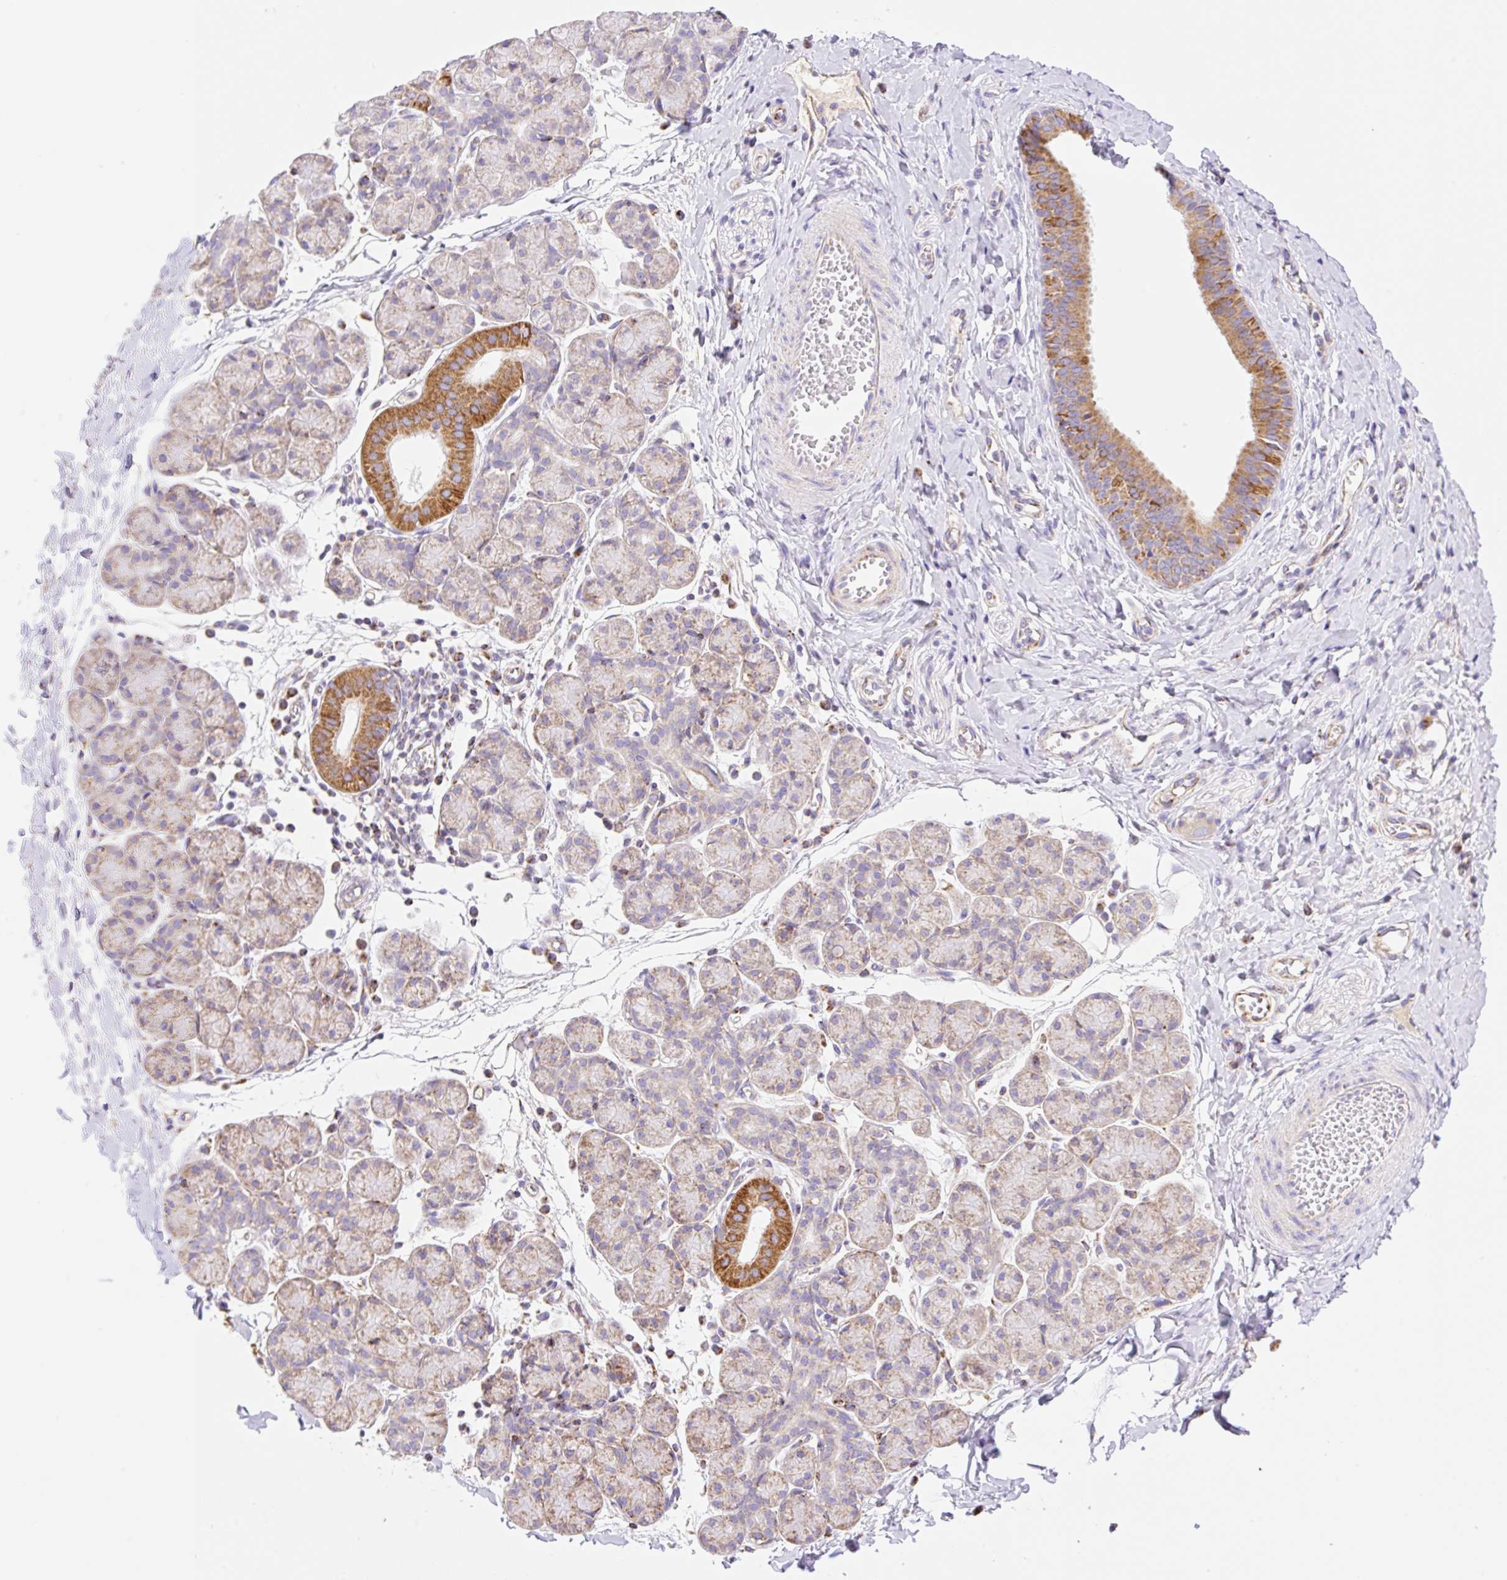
{"staining": {"intensity": "strong", "quantity": "25%-75%", "location": "cytoplasmic/membranous"}, "tissue": "salivary gland", "cell_type": "Glandular cells", "image_type": "normal", "snomed": [{"axis": "morphology", "description": "Normal tissue, NOS"}, {"axis": "morphology", "description": "Inflammation, NOS"}, {"axis": "topography", "description": "Lymph node"}, {"axis": "topography", "description": "Salivary gland"}], "caption": "Glandular cells reveal high levels of strong cytoplasmic/membranous staining in about 25%-75% of cells in normal human salivary gland. (Brightfield microscopy of DAB IHC at high magnification).", "gene": "ETNK2", "patient": {"sex": "male", "age": 3}}